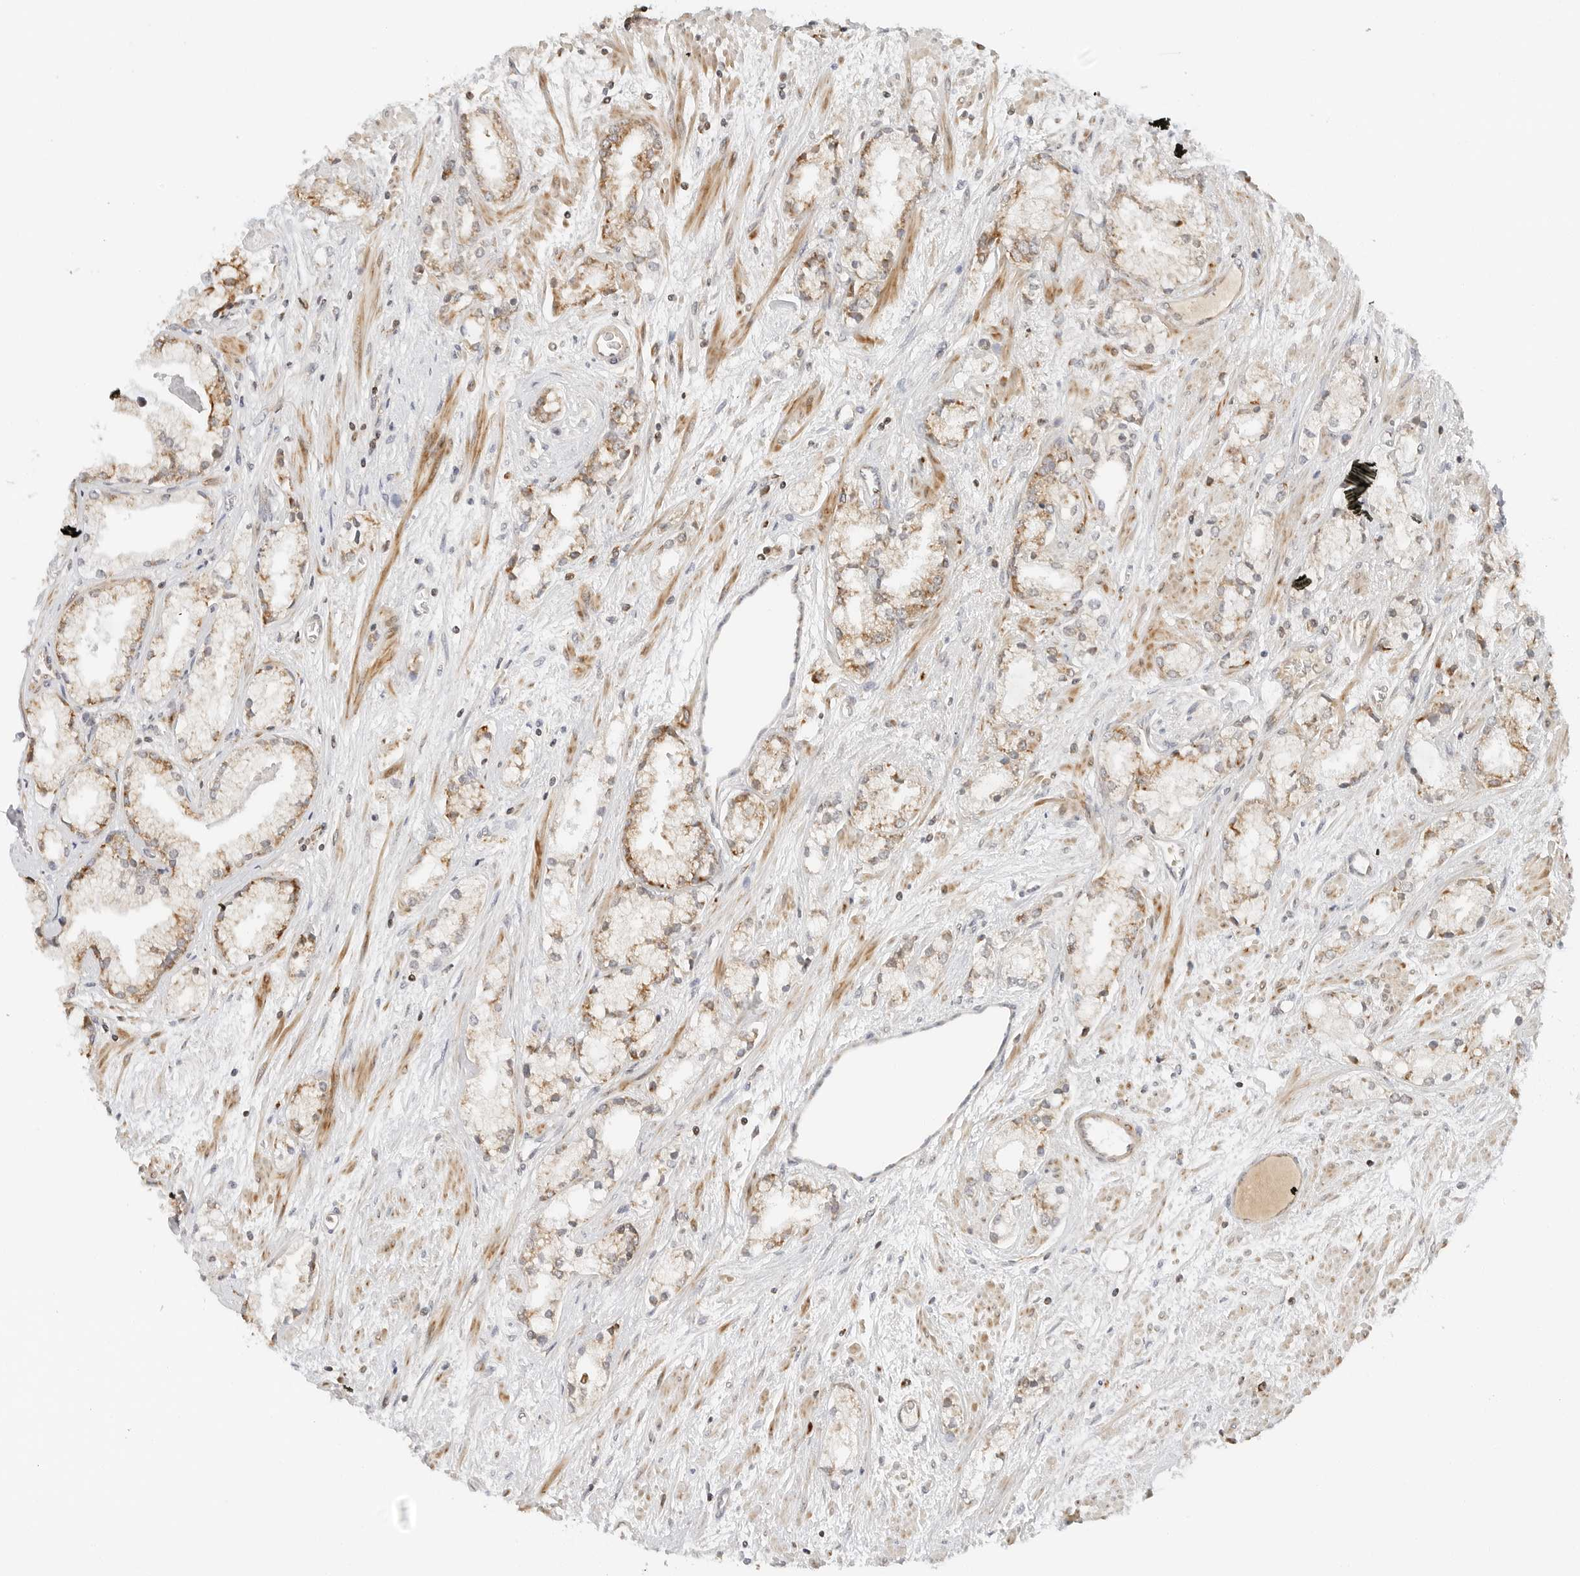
{"staining": {"intensity": "moderate", "quantity": ">75%", "location": "cytoplasmic/membranous"}, "tissue": "prostate cancer", "cell_type": "Tumor cells", "image_type": "cancer", "snomed": [{"axis": "morphology", "description": "Adenocarcinoma, High grade"}, {"axis": "topography", "description": "Prostate"}], "caption": "There is medium levels of moderate cytoplasmic/membranous expression in tumor cells of prostate cancer (adenocarcinoma (high-grade)), as demonstrated by immunohistochemical staining (brown color).", "gene": "DYRK4", "patient": {"sex": "male", "age": 50}}